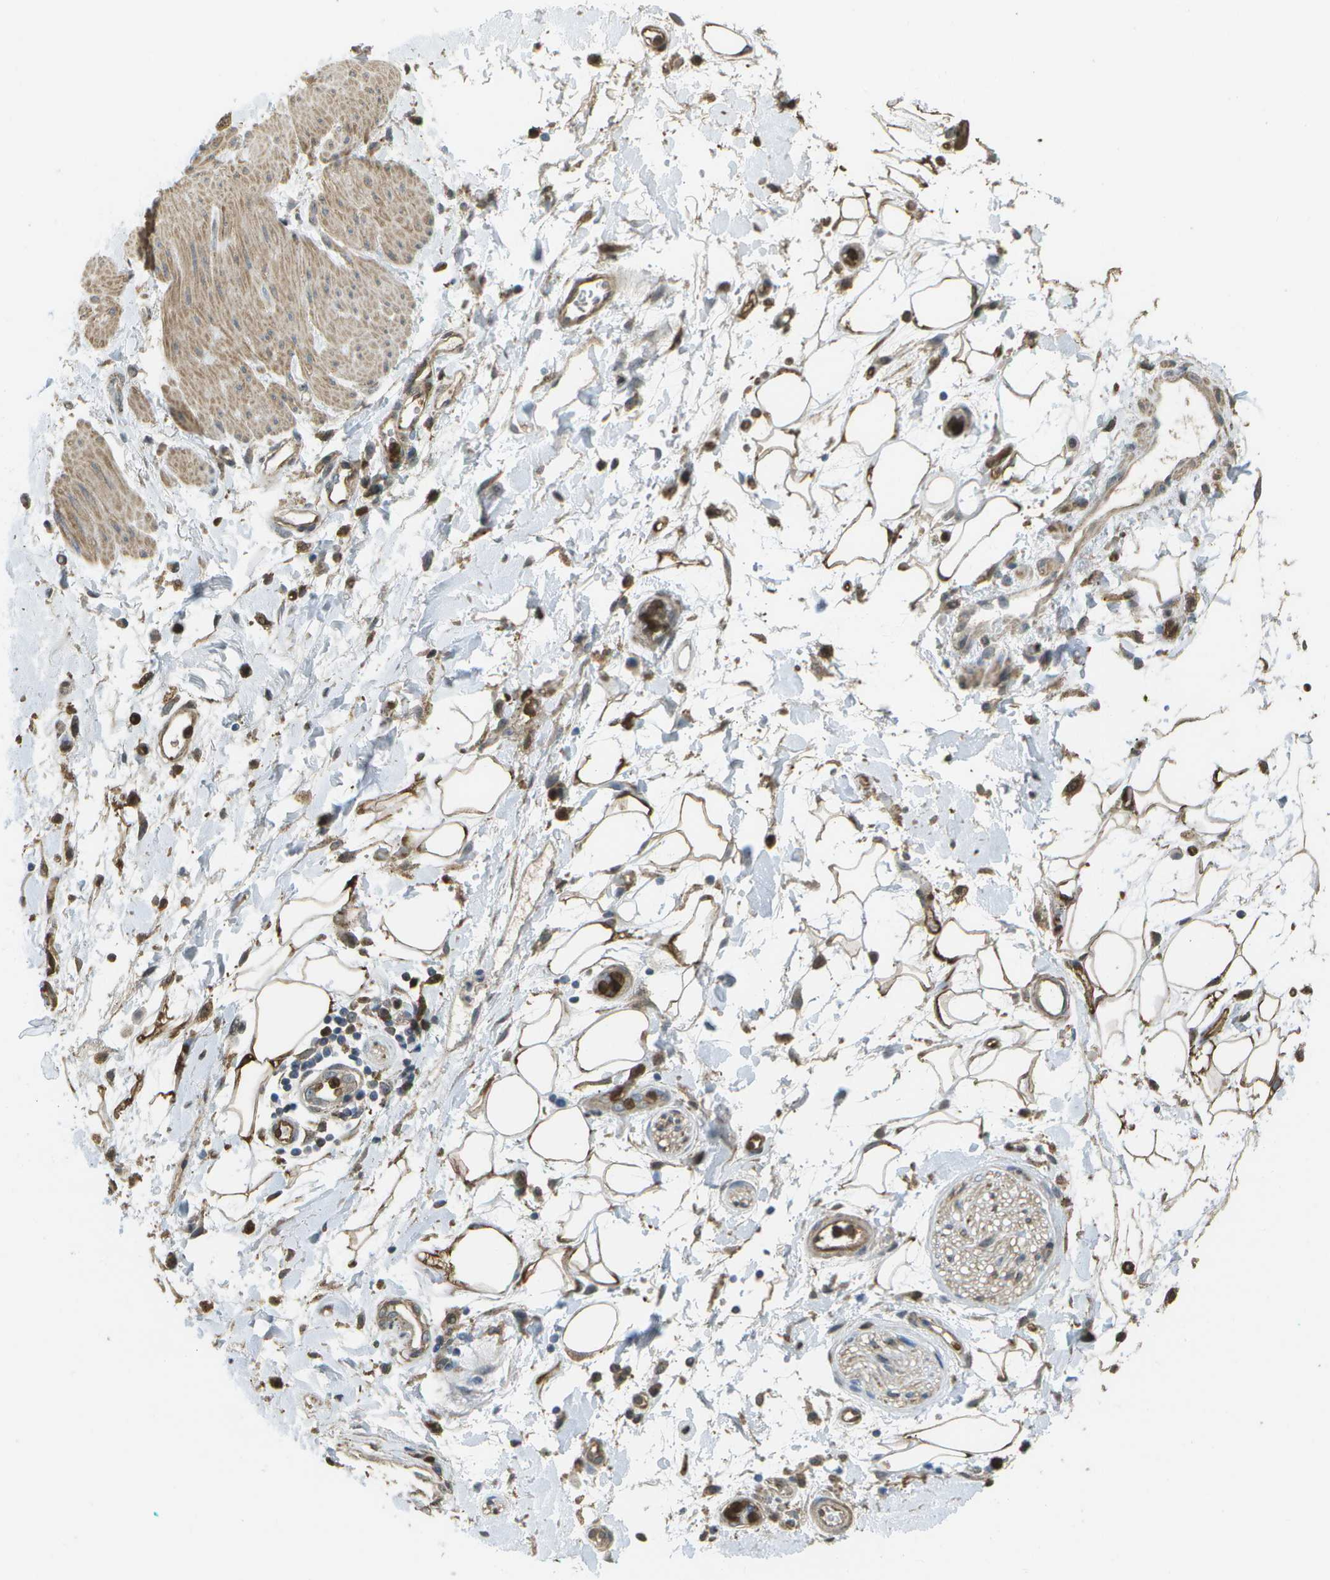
{"staining": {"intensity": "strong", "quantity": ">75%", "location": "cytoplasmic/membranous"}, "tissue": "adipose tissue", "cell_type": "Adipocytes", "image_type": "normal", "snomed": [{"axis": "morphology", "description": "Normal tissue, NOS"}, {"axis": "morphology", "description": "Adenocarcinoma, NOS"}, {"axis": "topography", "description": "Duodenum"}, {"axis": "topography", "description": "Peripheral nerve tissue"}], "caption": "Unremarkable adipose tissue exhibits strong cytoplasmic/membranous positivity in about >75% of adipocytes.", "gene": "CACHD1", "patient": {"sex": "female", "age": 60}}